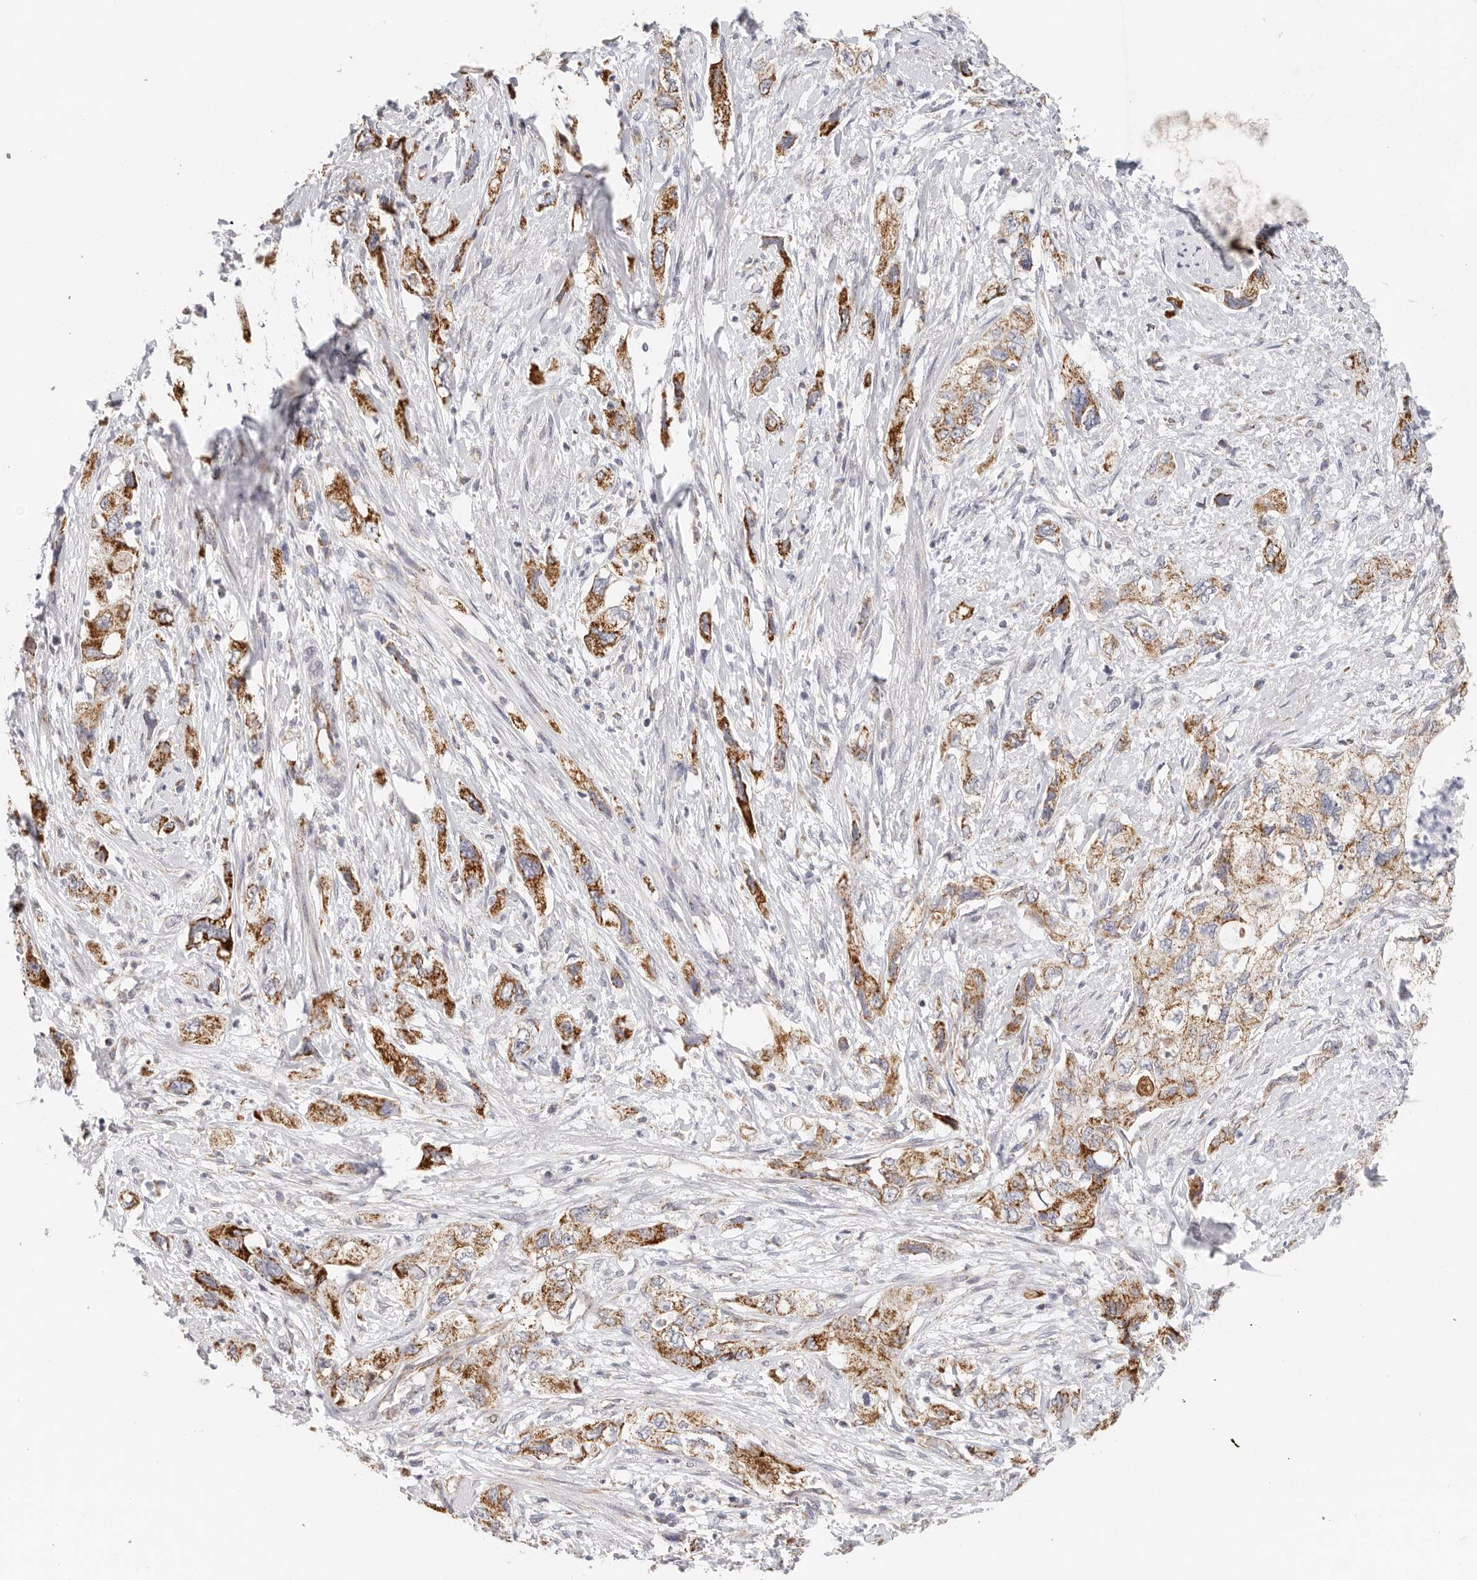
{"staining": {"intensity": "strong", "quantity": ">75%", "location": "cytoplasmic/membranous"}, "tissue": "pancreatic cancer", "cell_type": "Tumor cells", "image_type": "cancer", "snomed": [{"axis": "morphology", "description": "Adenocarcinoma, NOS"}, {"axis": "topography", "description": "Pancreas"}], "caption": "High-magnification brightfield microscopy of pancreatic cancer stained with DAB (brown) and counterstained with hematoxylin (blue). tumor cells exhibit strong cytoplasmic/membranous positivity is seen in approximately>75% of cells.", "gene": "AFDN", "patient": {"sex": "female", "age": 73}}